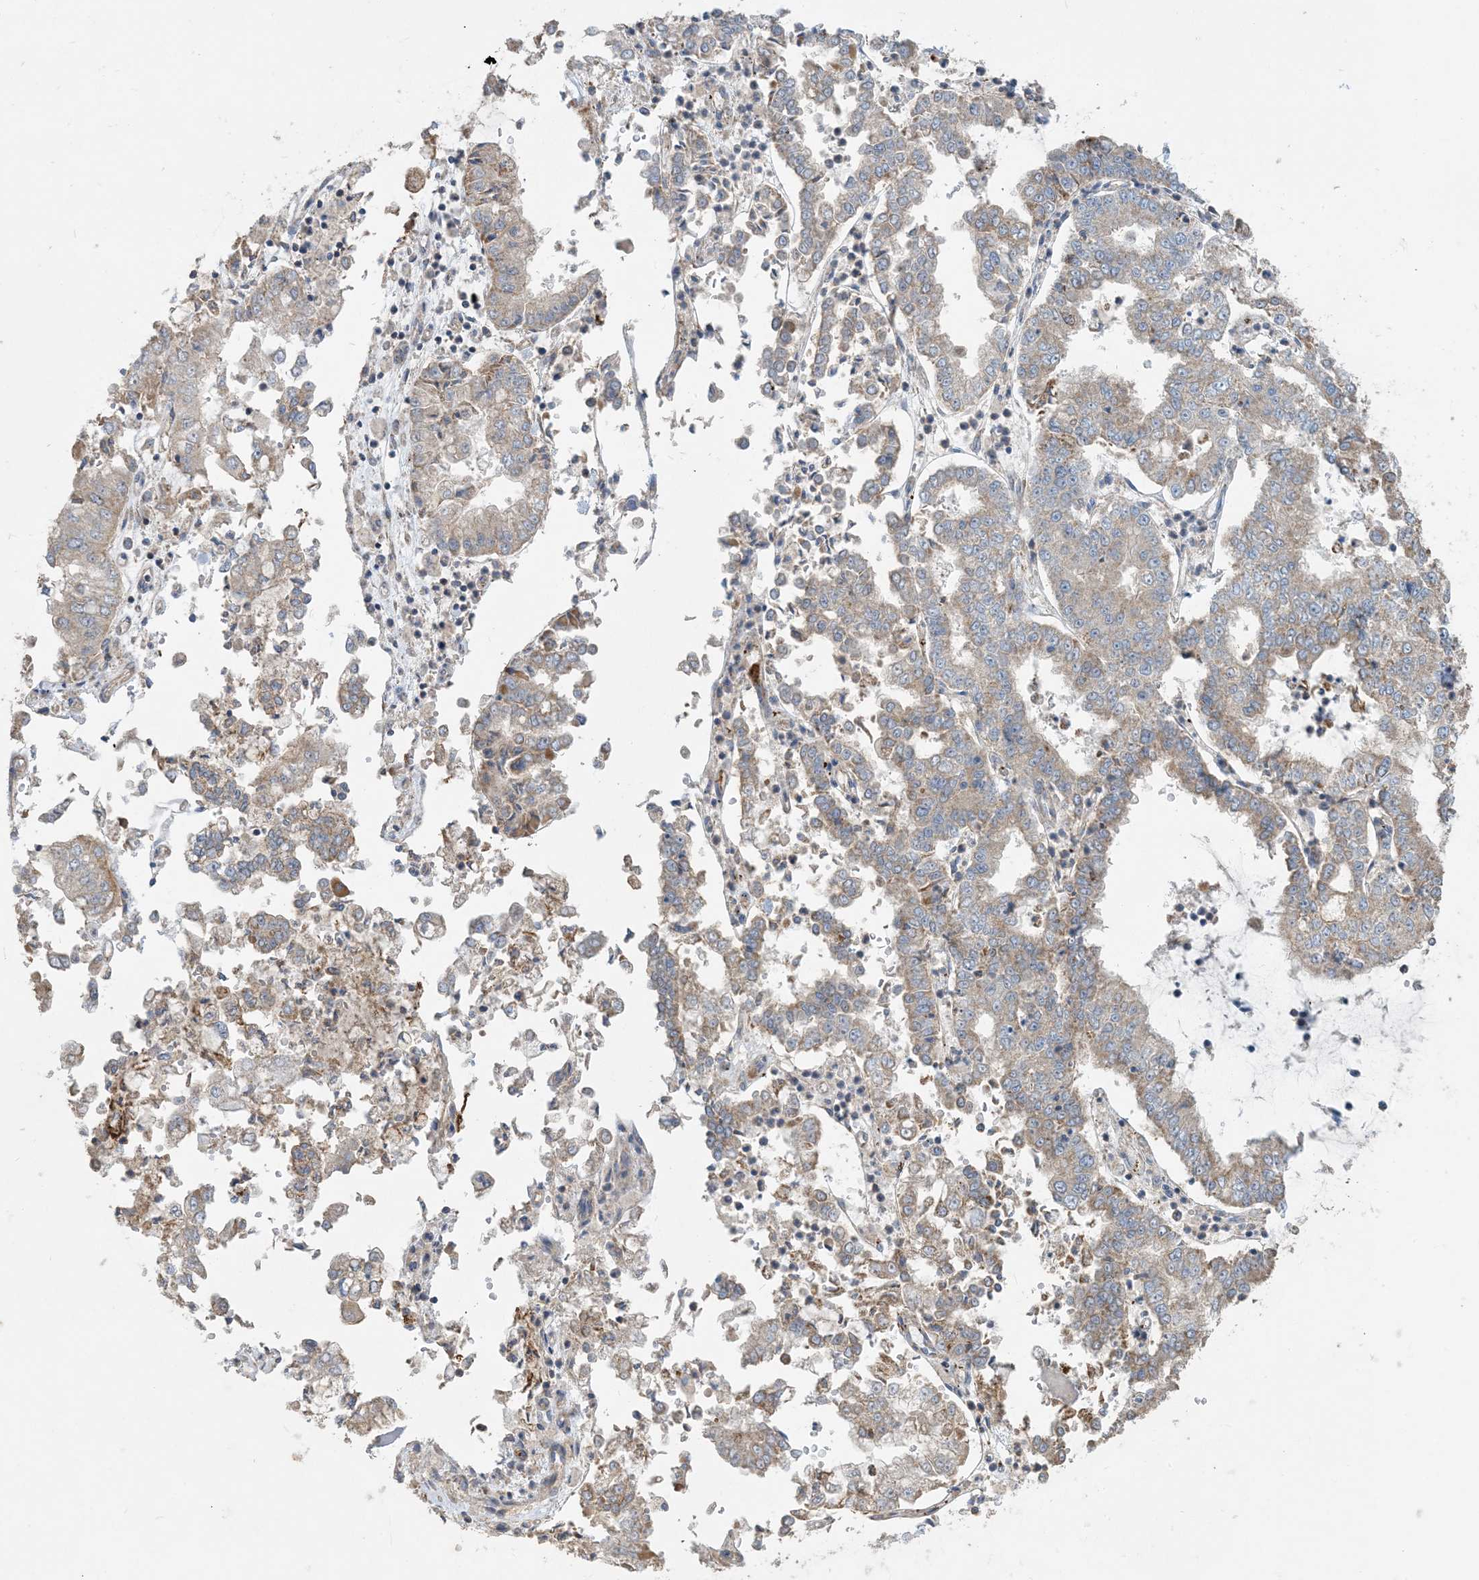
{"staining": {"intensity": "weak", "quantity": ">75%", "location": "cytoplasmic/membranous"}, "tissue": "stomach cancer", "cell_type": "Tumor cells", "image_type": "cancer", "snomed": [{"axis": "morphology", "description": "Adenocarcinoma, NOS"}, {"axis": "topography", "description": "Stomach"}], "caption": "A brown stain shows weak cytoplasmic/membranous expression of a protein in stomach adenocarcinoma tumor cells. Immunohistochemistry (ihc) stains the protein of interest in brown and the nuclei are stained blue.", "gene": "ECHDC1", "patient": {"sex": "male", "age": 76}}